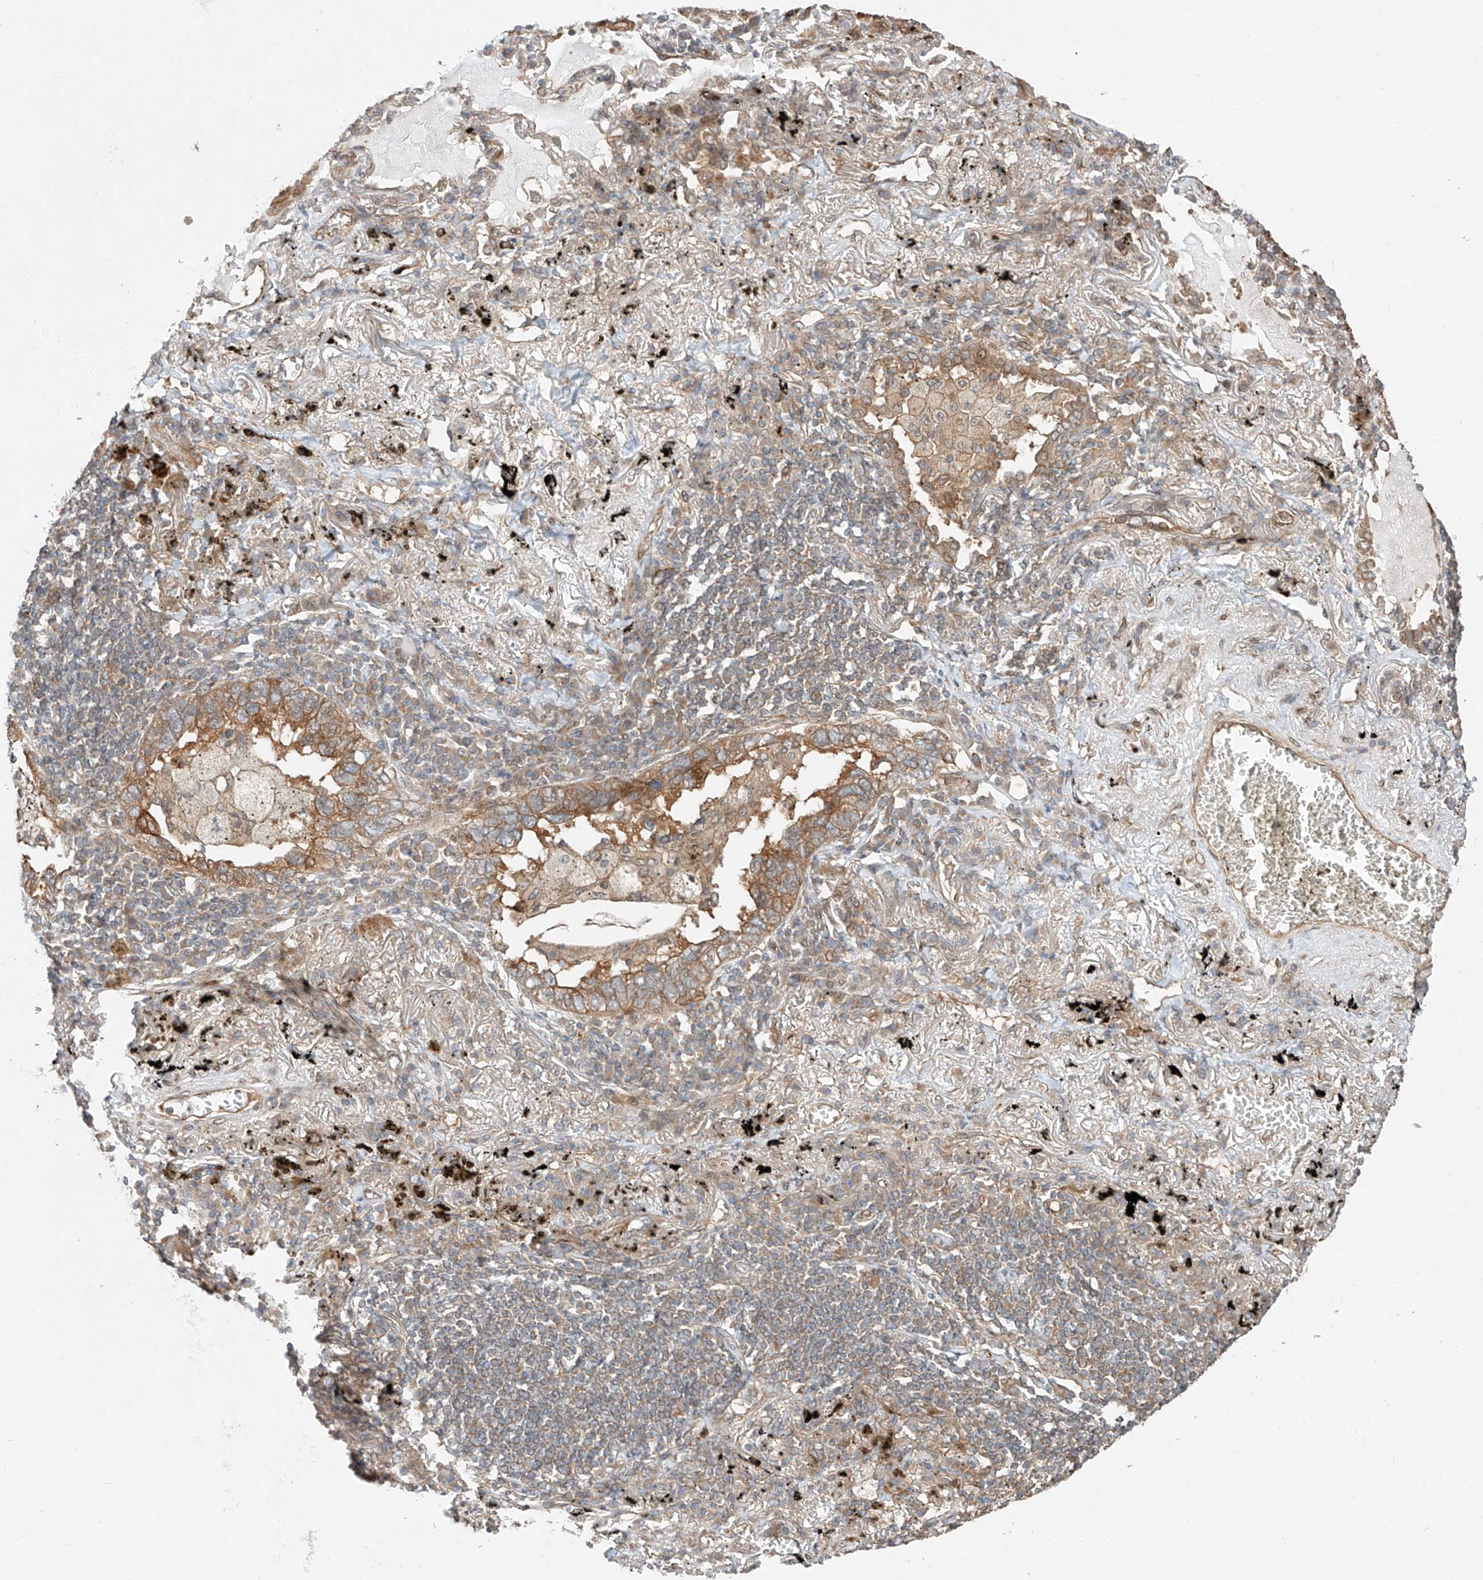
{"staining": {"intensity": "moderate", "quantity": ">75%", "location": "cytoplasmic/membranous"}, "tissue": "lung cancer", "cell_type": "Tumor cells", "image_type": "cancer", "snomed": [{"axis": "morphology", "description": "Adenocarcinoma, NOS"}, {"axis": "topography", "description": "Lung"}], "caption": "Immunohistochemistry micrograph of neoplastic tissue: human adenocarcinoma (lung) stained using immunohistochemistry exhibits medium levels of moderate protein expression localized specifically in the cytoplasmic/membranous of tumor cells, appearing as a cytoplasmic/membranous brown color.", "gene": "CEP162", "patient": {"sex": "male", "age": 65}}